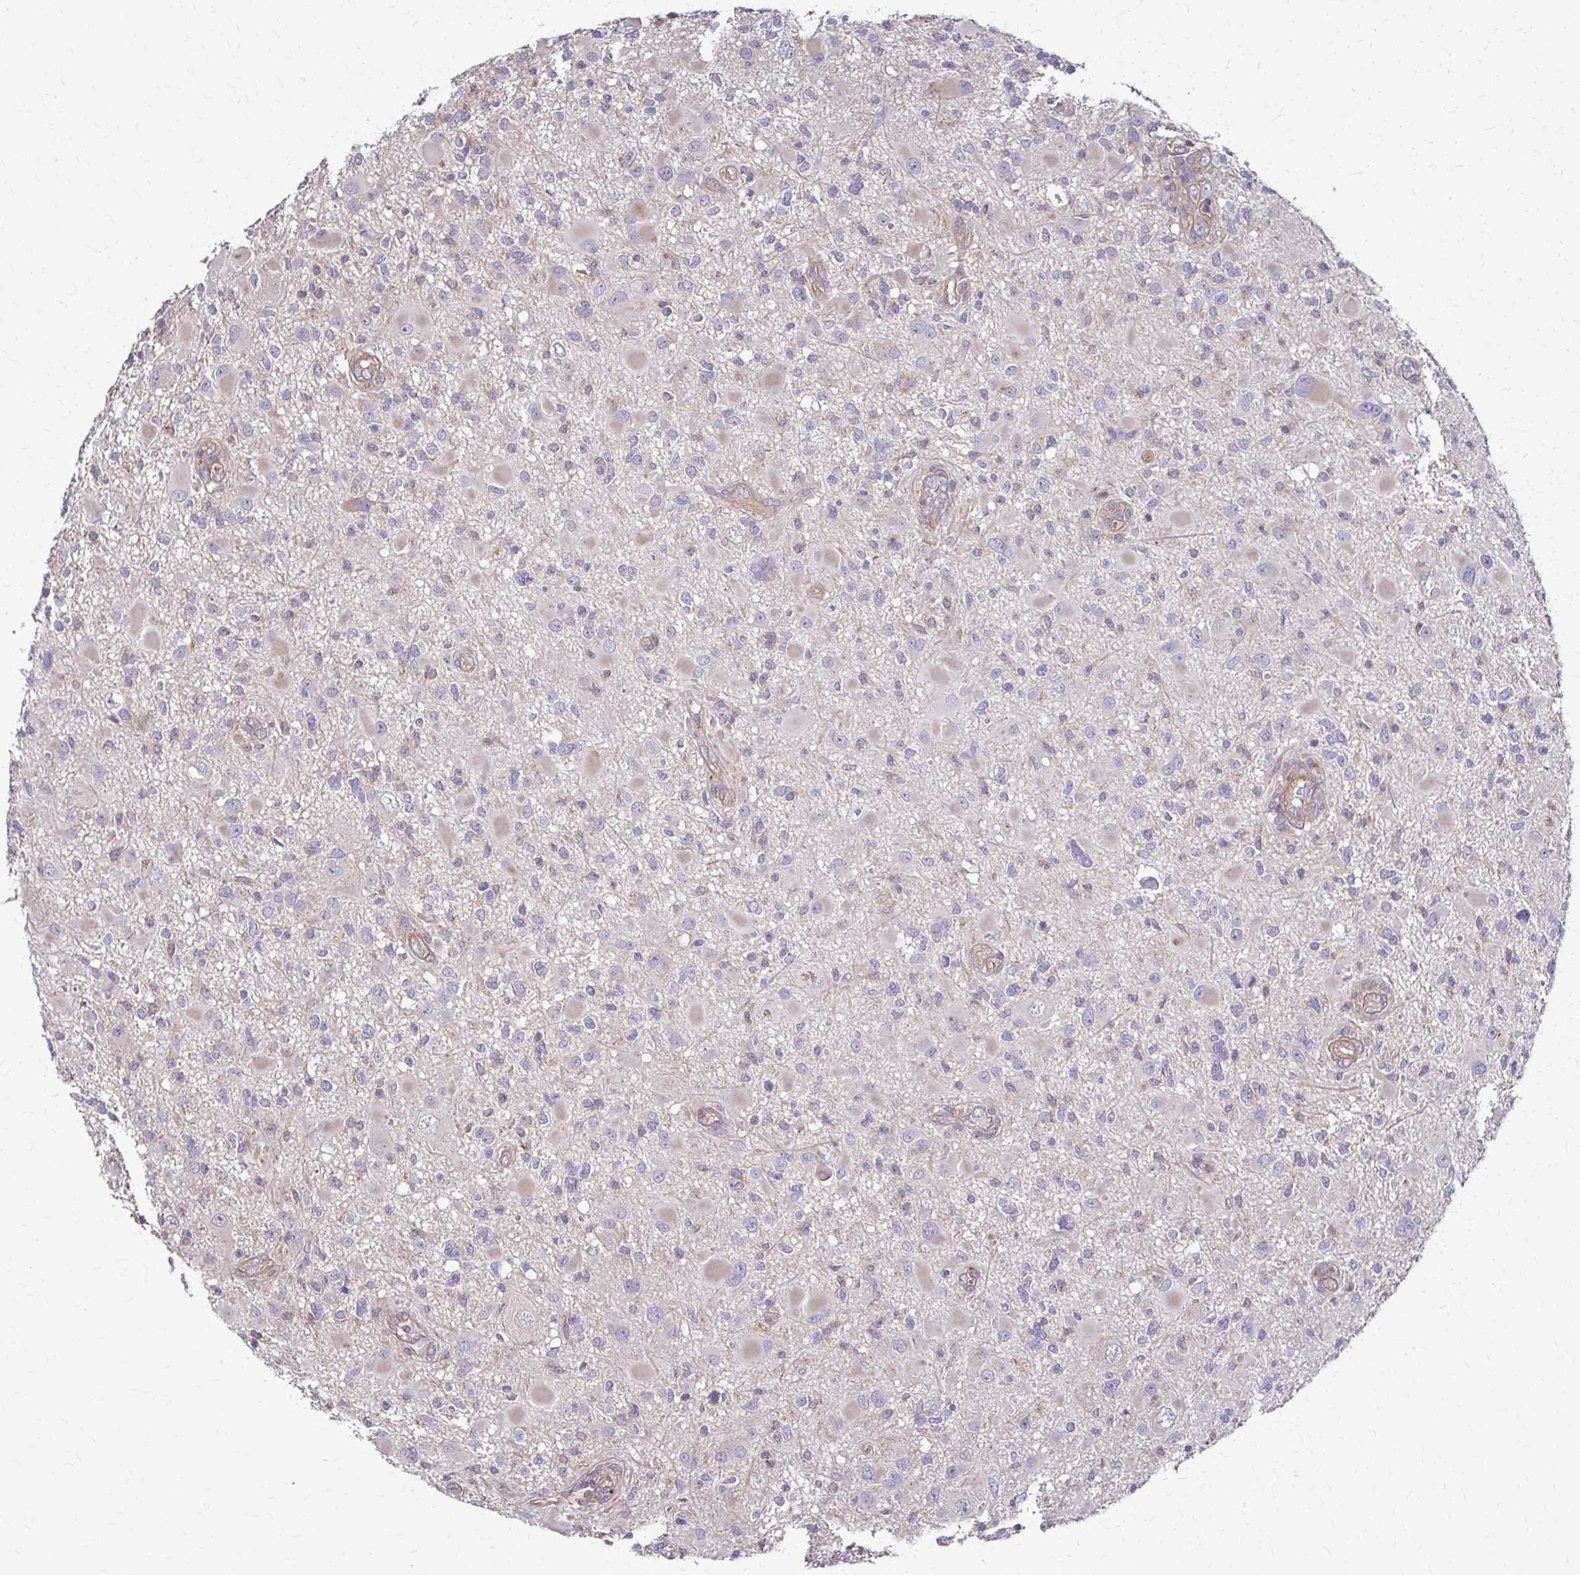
{"staining": {"intensity": "negative", "quantity": "none", "location": "none"}, "tissue": "glioma", "cell_type": "Tumor cells", "image_type": "cancer", "snomed": [{"axis": "morphology", "description": "Glioma, malignant, High grade"}, {"axis": "topography", "description": "Brain"}], "caption": "DAB immunohistochemical staining of malignant glioma (high-grade) shows no significant expression in tumor cells.", "gene": "DSP", "patient": {"sex": "male", "age": 54}}